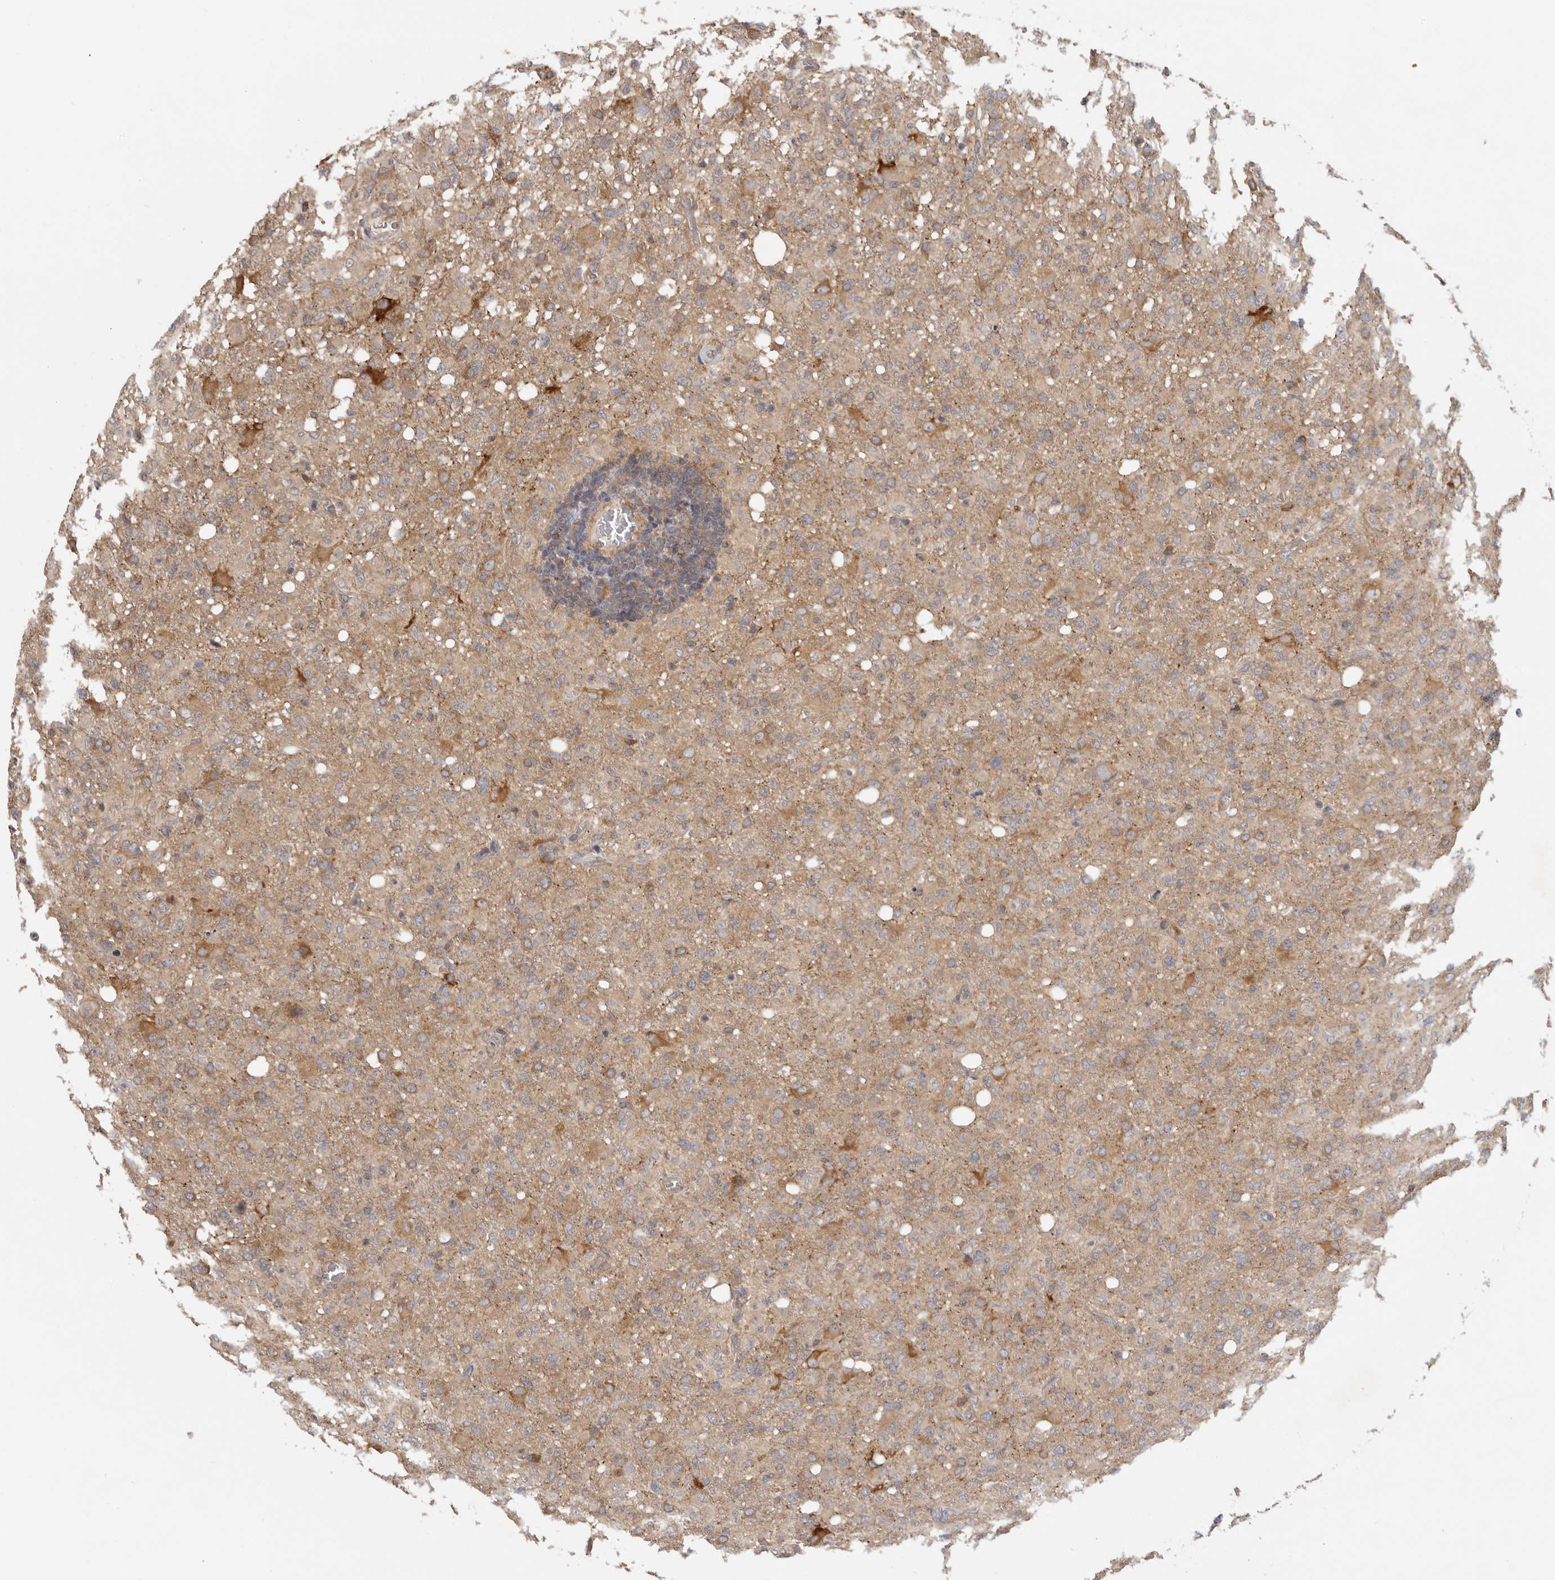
{"staining": {"intensity": "weak", "quantity": "25%-75%", "location": "cytoplasmic/membranous"}, "tissue": "glioma", "cell_type": "Tumor cells", "image_type": "cancer", "snomed": [{"axis": "morphology", "description": "Glioma, malignant, High grade"}, {"axis": "topography", "description": "Brain"}], "caption": "Protein staining shows weak cytoplasmic/membranous staining in about 25%-75% of tumor cells in glioma.", "gene": "PPP1R42", "patient": {"sex": "female", "age": 57}}